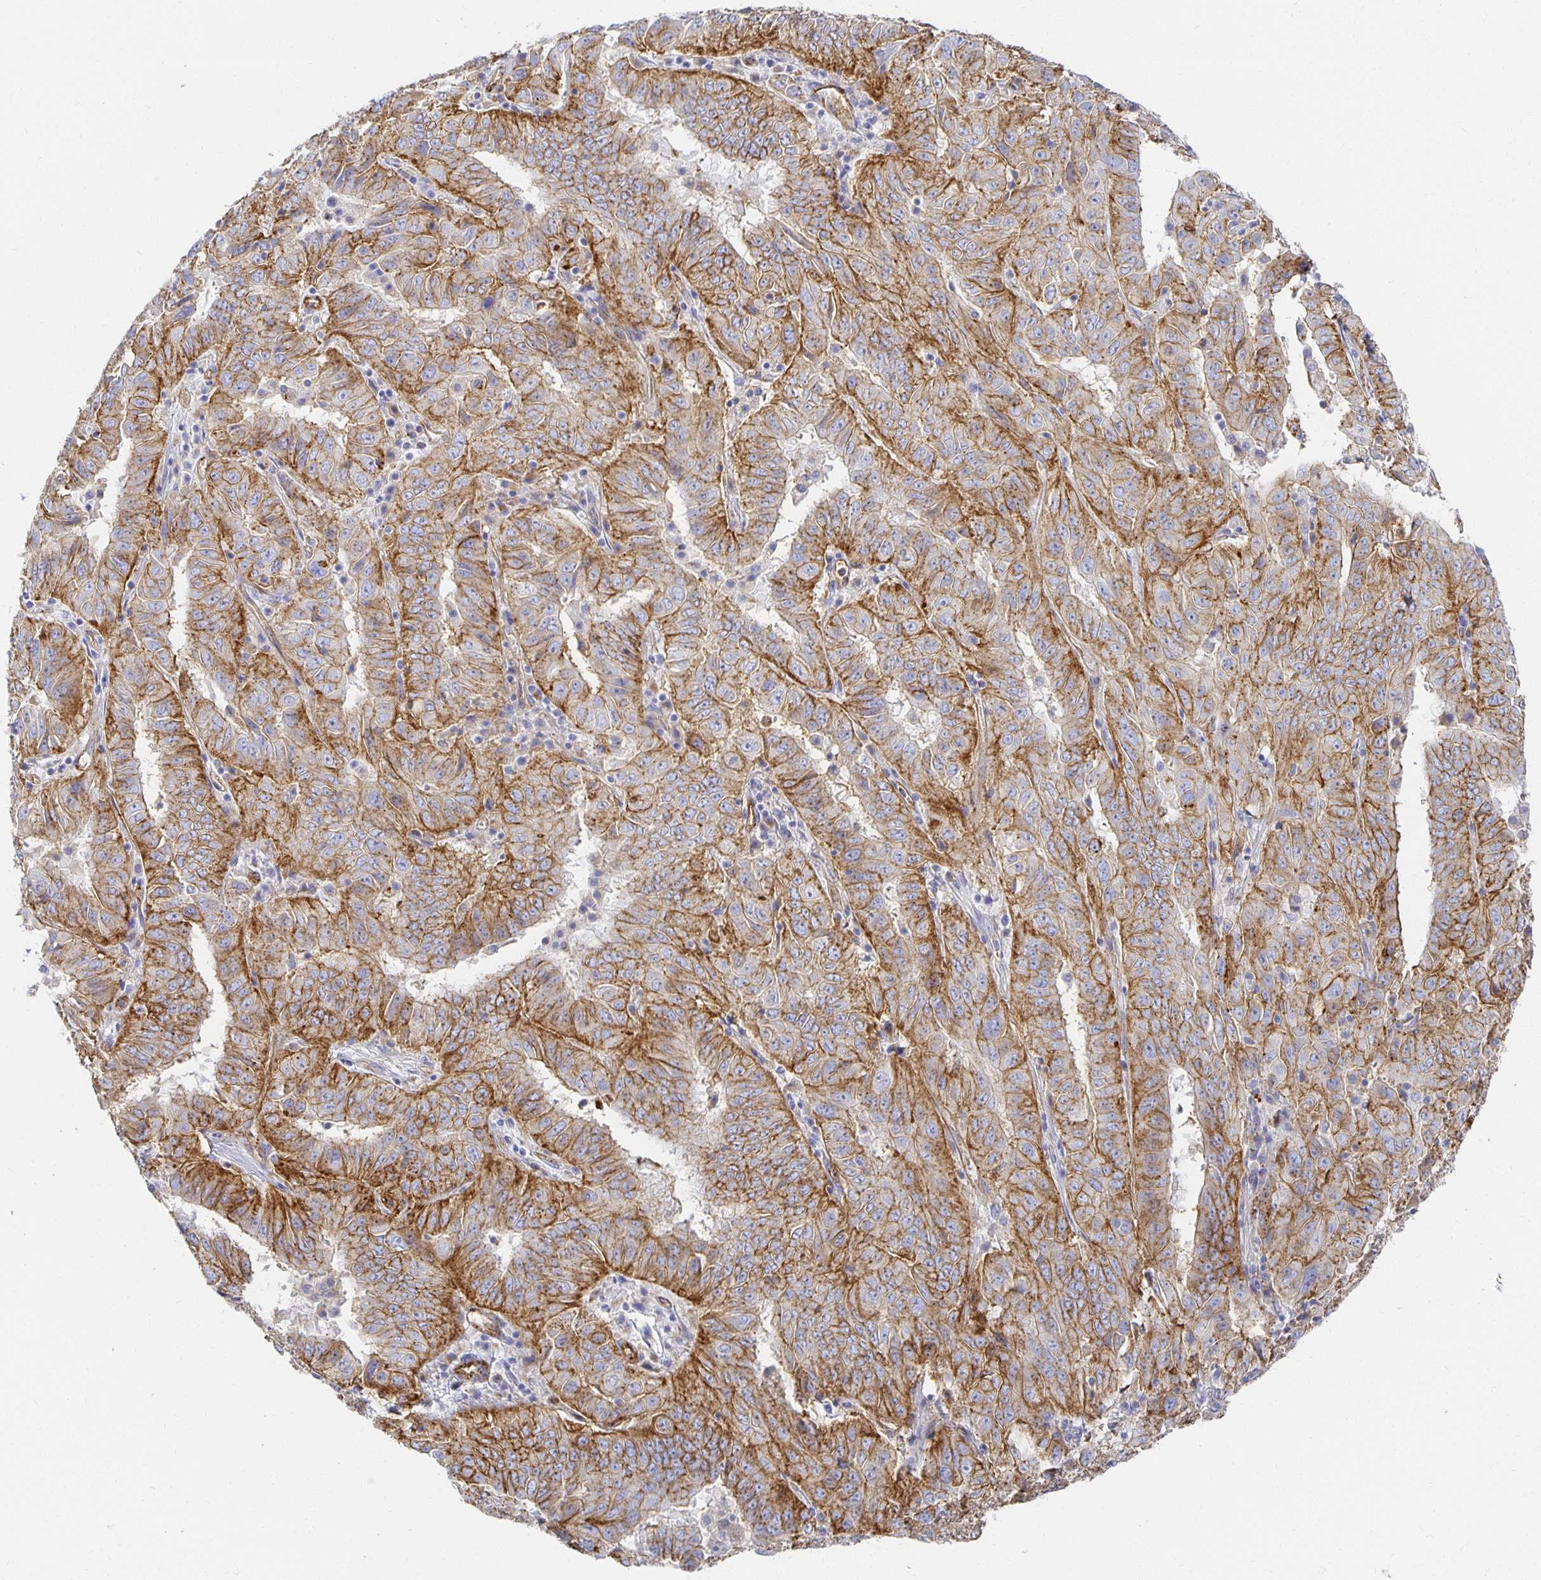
{"staining": {"intensity": "moderate", "quantity": ">75%", "location": "cytoplasmic/membranous"}, "tissue": "pancreatic cancer", "cell_type": "Tumor cells", "image_type": "cancer", "snomed": [{"axis": "morphology", "description": "Adenocarcinoma, NOS"}, {"axis": "topography", "description": "Pancreas"}], "caption": "Protein staining of pancreatic adenocarcinoma tissue demonstrates moderate cytoplasmic/membranous expression in about >75% of tumor cells. The staining was performed using DAB (3,3'-diaminobenzidine) to visualize the protein expression in brown, while the nuclei were stained in blue with hematoxylin (Magnification: 20x).", "gene": "TAAR1", "patient": {"sex": "male", "age": 63}}